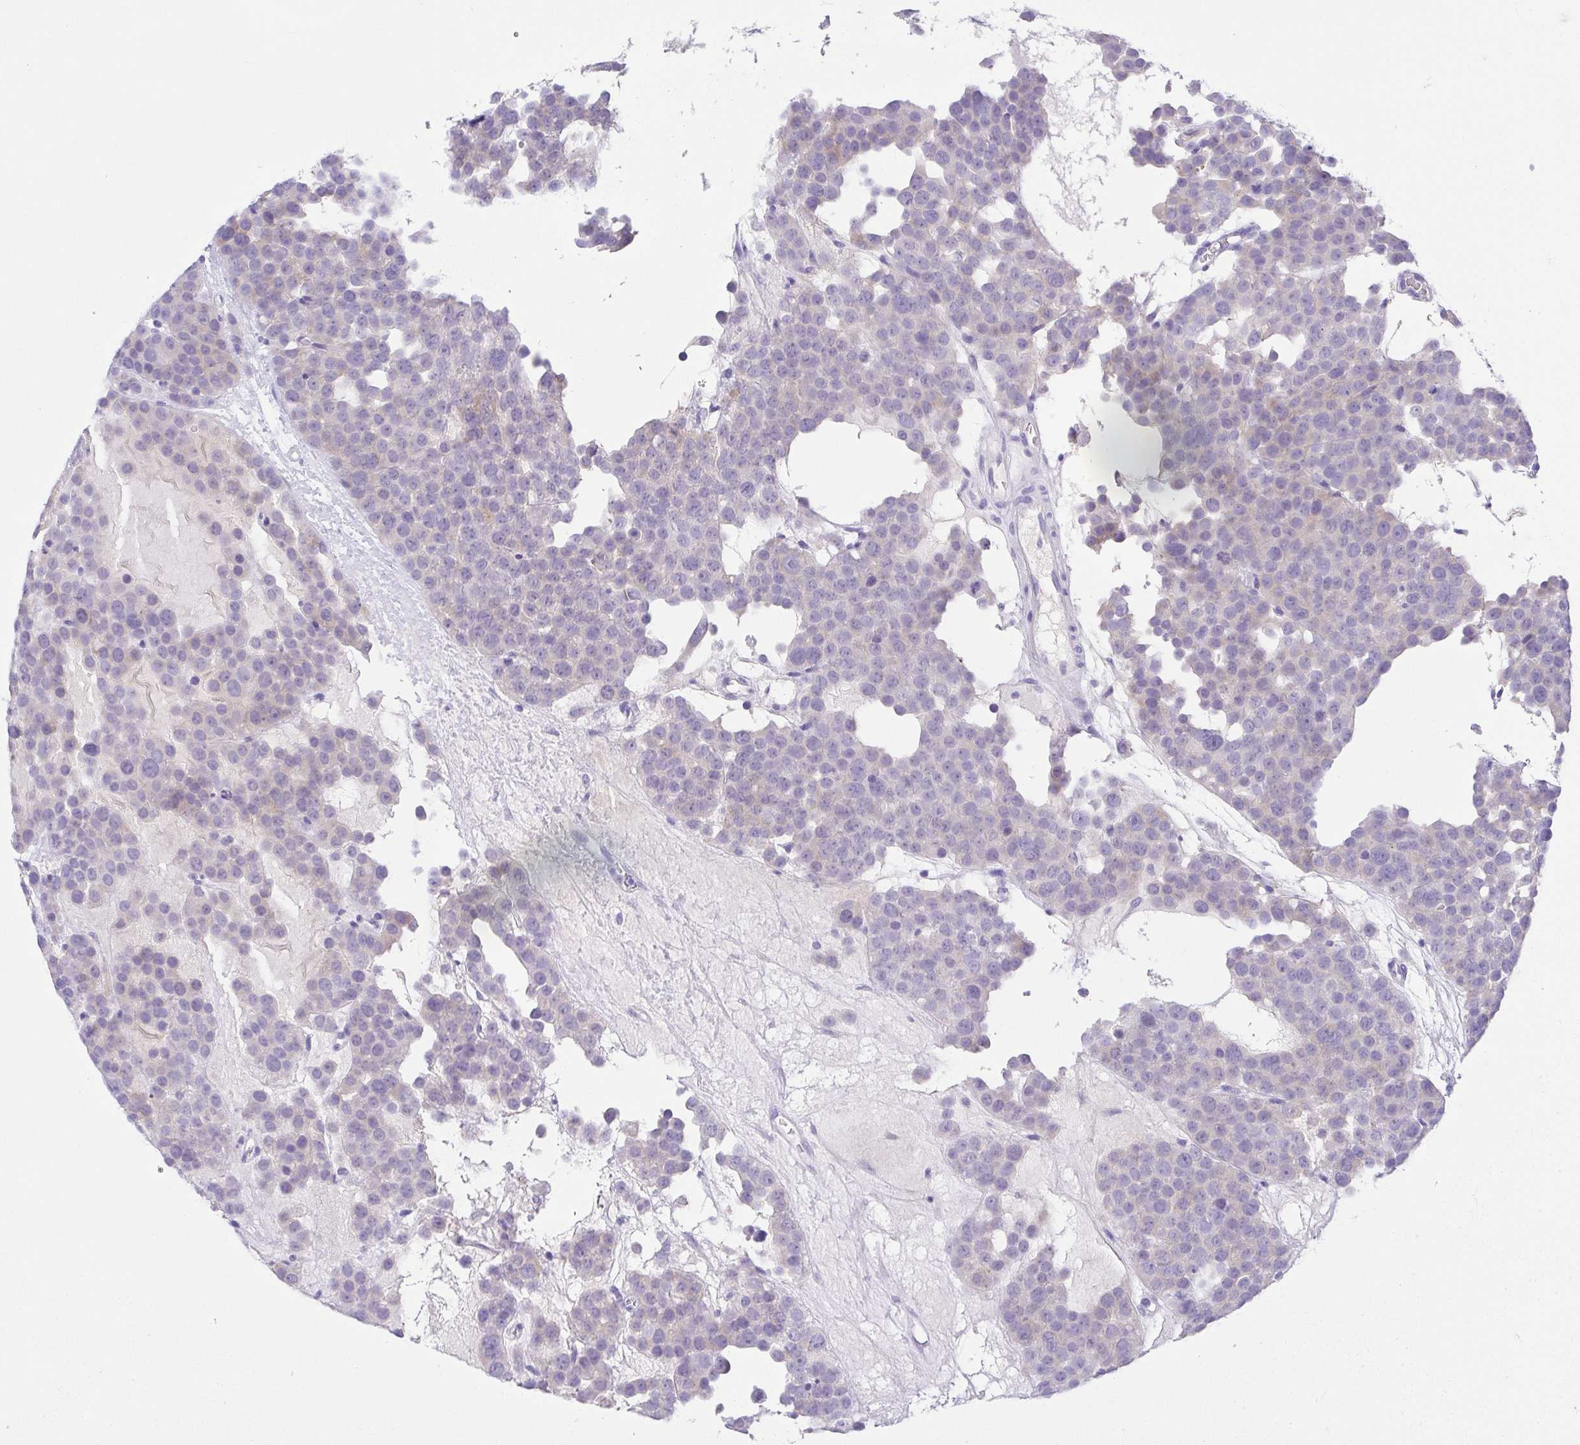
{"staining": {"intensity": "negative", "quantity": "none", "location": "none"}, "tissue": "testis cancer", "cell_type": "Tumor cells", "image_type": "cancer", "snomed": [{"axis": "morphology", "description": "Seminoma, NOS"}, {"axis": "topography", "description": "Testis"}], "caption": "Tumor cells show no significant protein expression in seminoma (testis).", "gene": "SPATA4", "patient": {"sex": "male", "age": 71}}